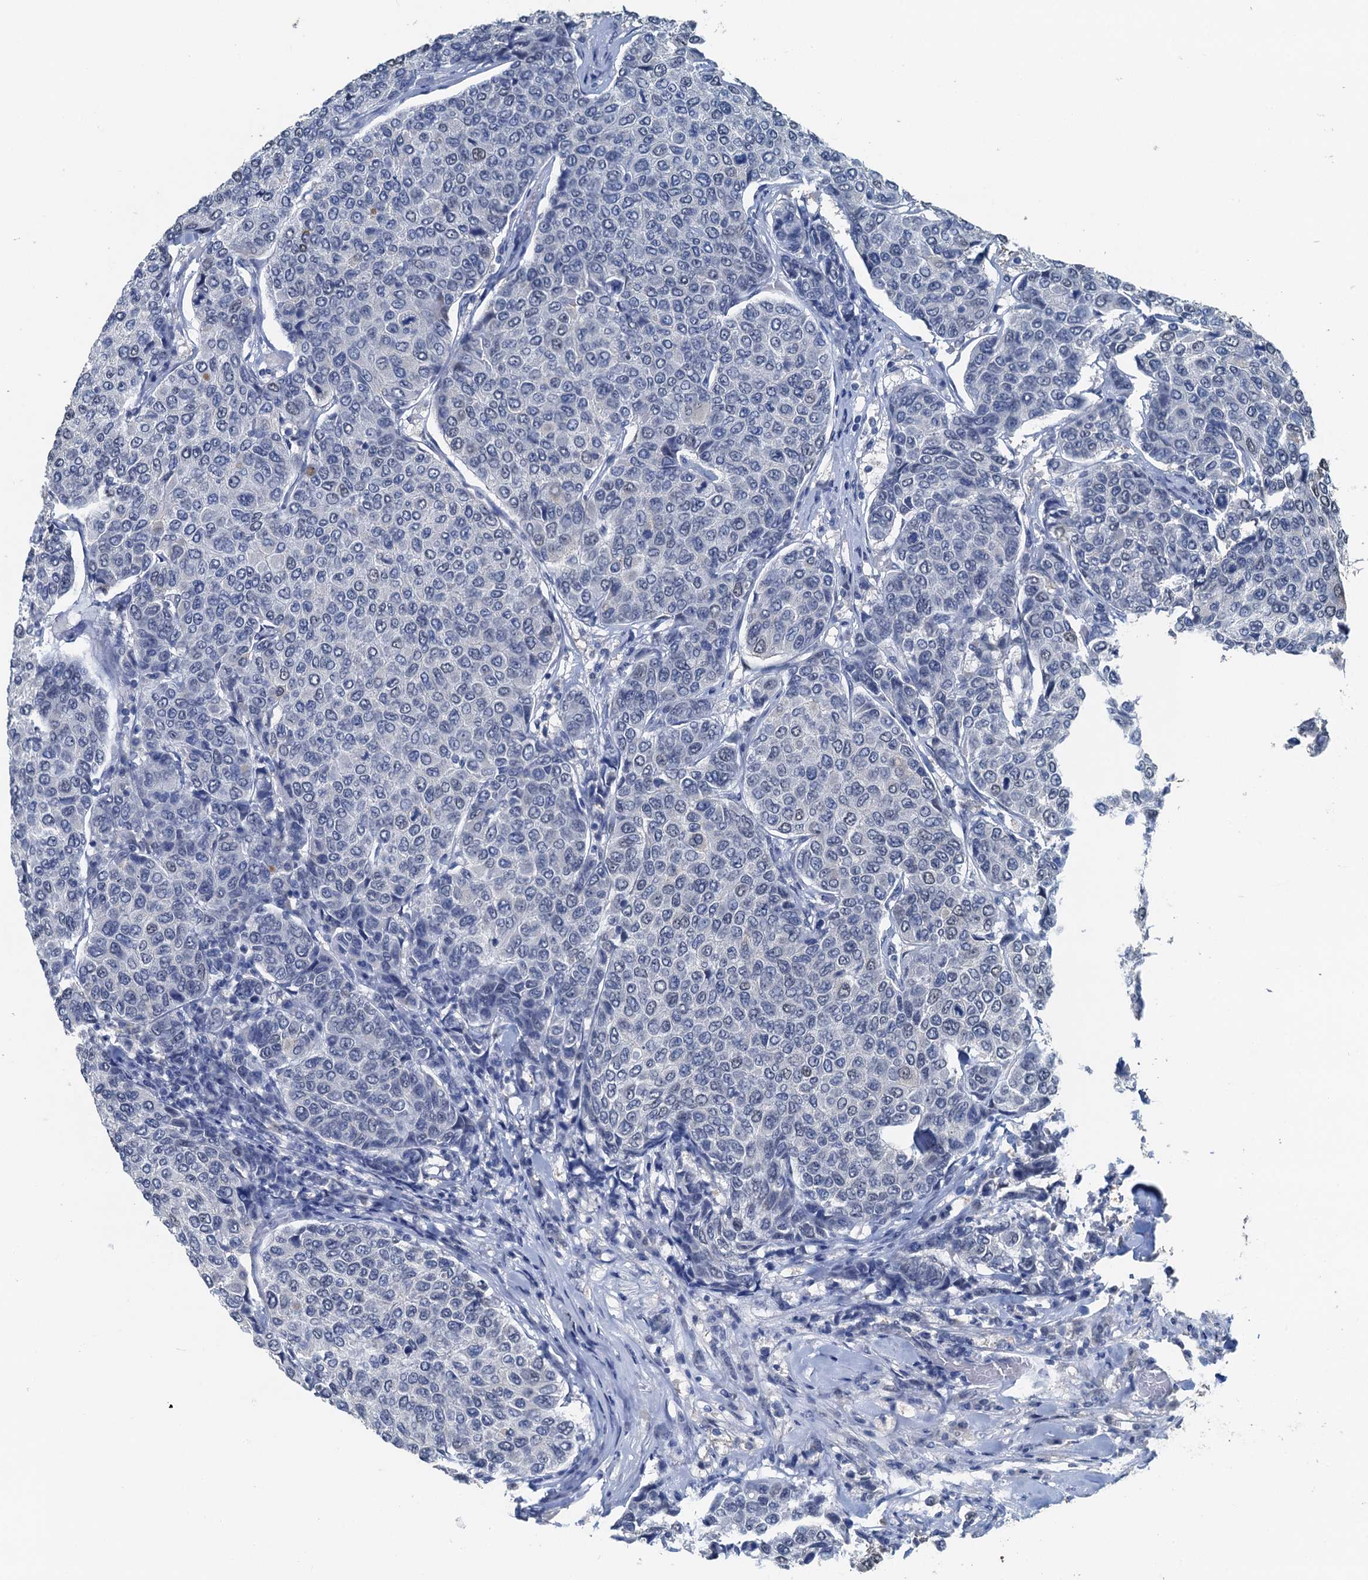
{"staining": {"intensity": "negative", "quantity": "none", "location": "none"}, "tissue": "breast cancer", "cell_type": "Tumor cells", "image_type": "cancer", "snomed": [{"axis": "morphology", "description": "Duct carcinoma"}, {"axis": "topography", "description": "Breast"}], "caption": "There is no significant expression in tumor cells of breast cancer (invasive ductal carcinoma). (DAB (3,3'-diaminobenzidine) immunohistochemistry (IHC), high magnification).", "gene": "AHCY", "patient": {"sex": "female", "age": 55}}